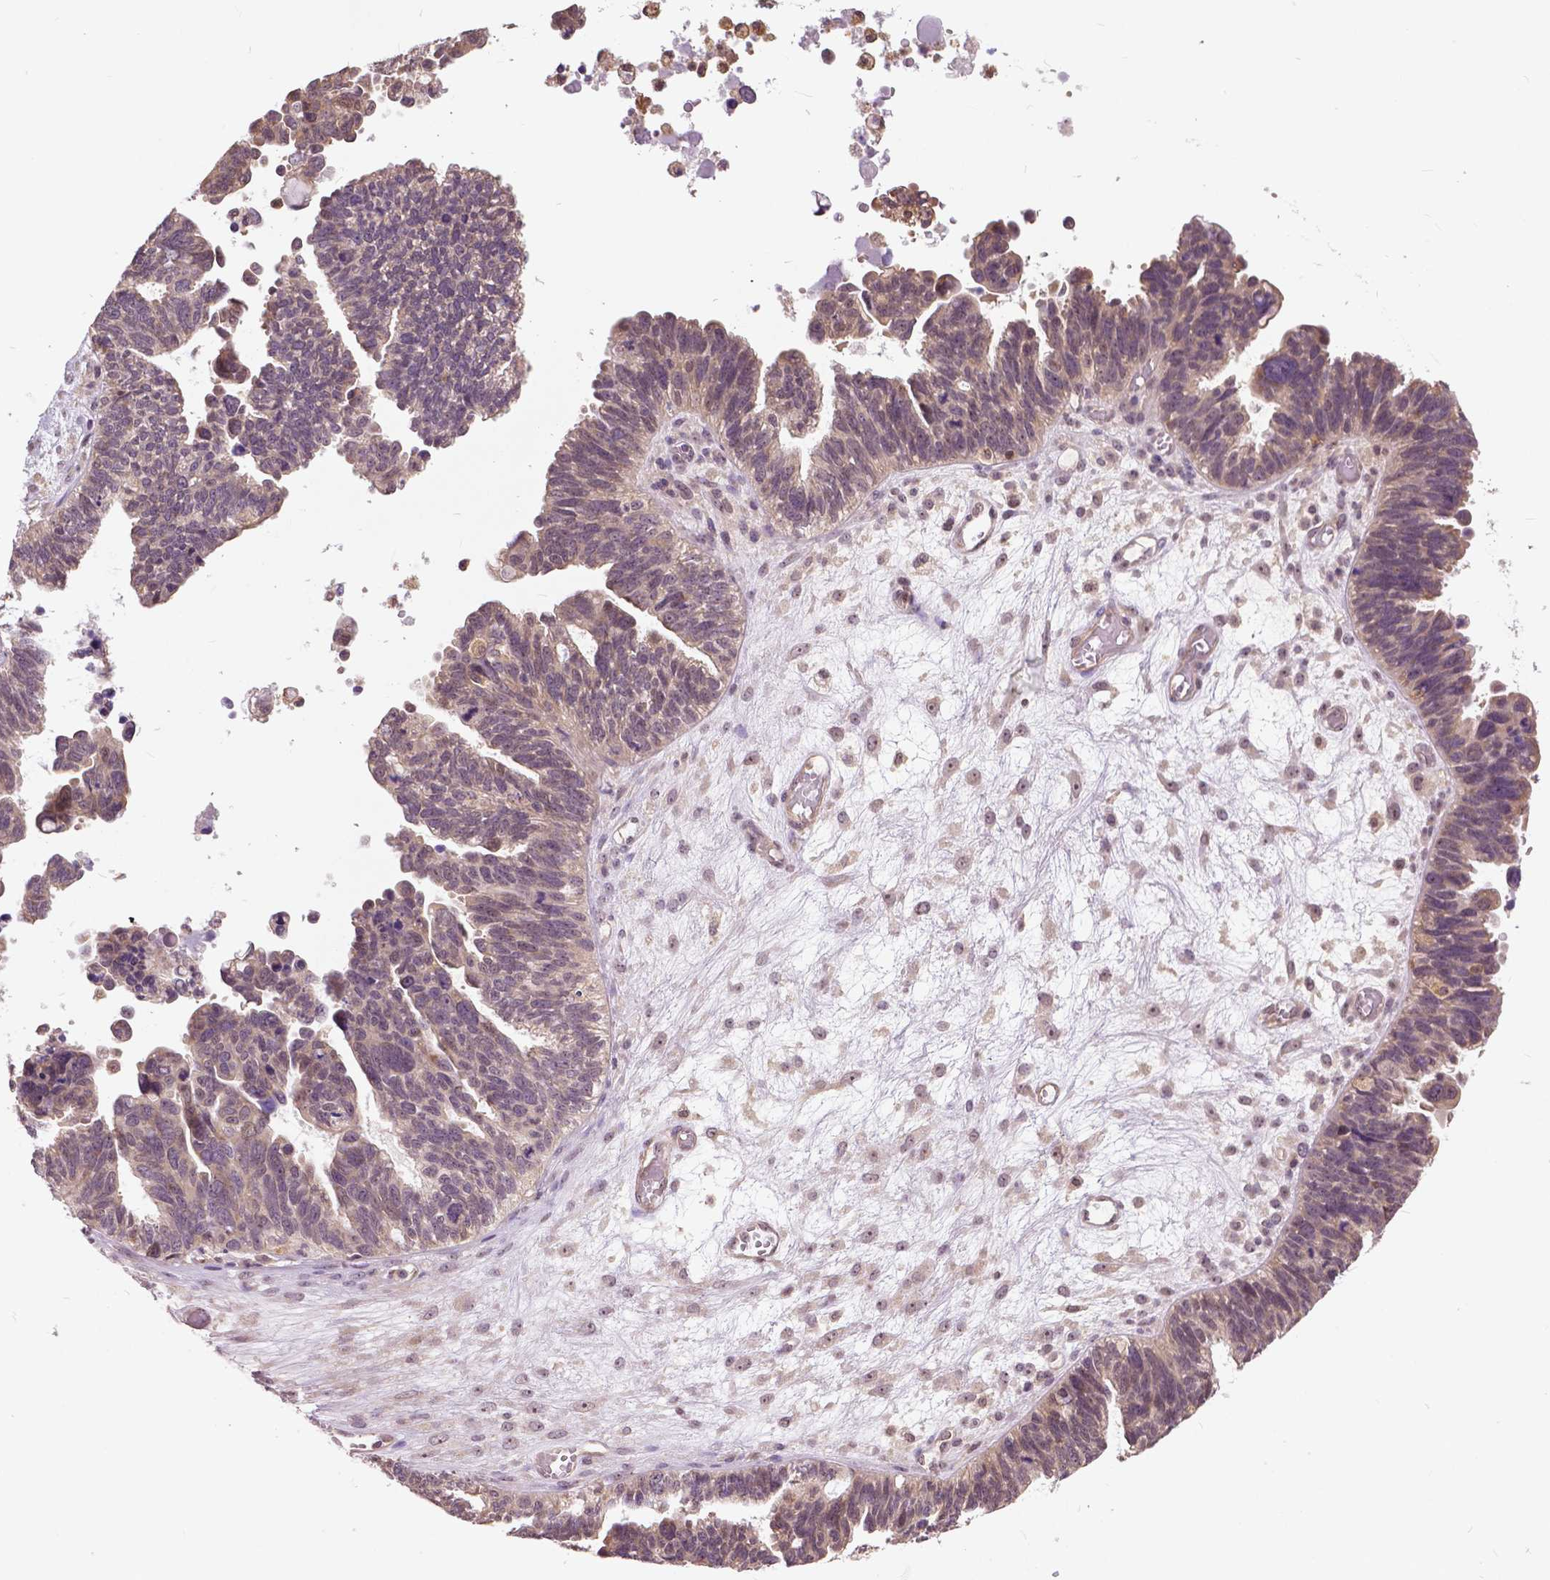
{"staining": {"intensity": "negative", "quantity": "none", "location": "none"}, "tissue": "ovarian cancer", "cell_type": "Tumor cells", "image_type": "cancer", "snomed": [{"axis": "morphology", "description": "Cystadenocarcinoma, serous, NOS"}, {"axis": "topography", "description": "Ovary"}], "caption": "Immunohistochemical staining of human ovarian cancer demonstrates no significant positivity in tumor cells.", "gene": "ANXA13", "patient": {"sex": "female", "age": 60}}